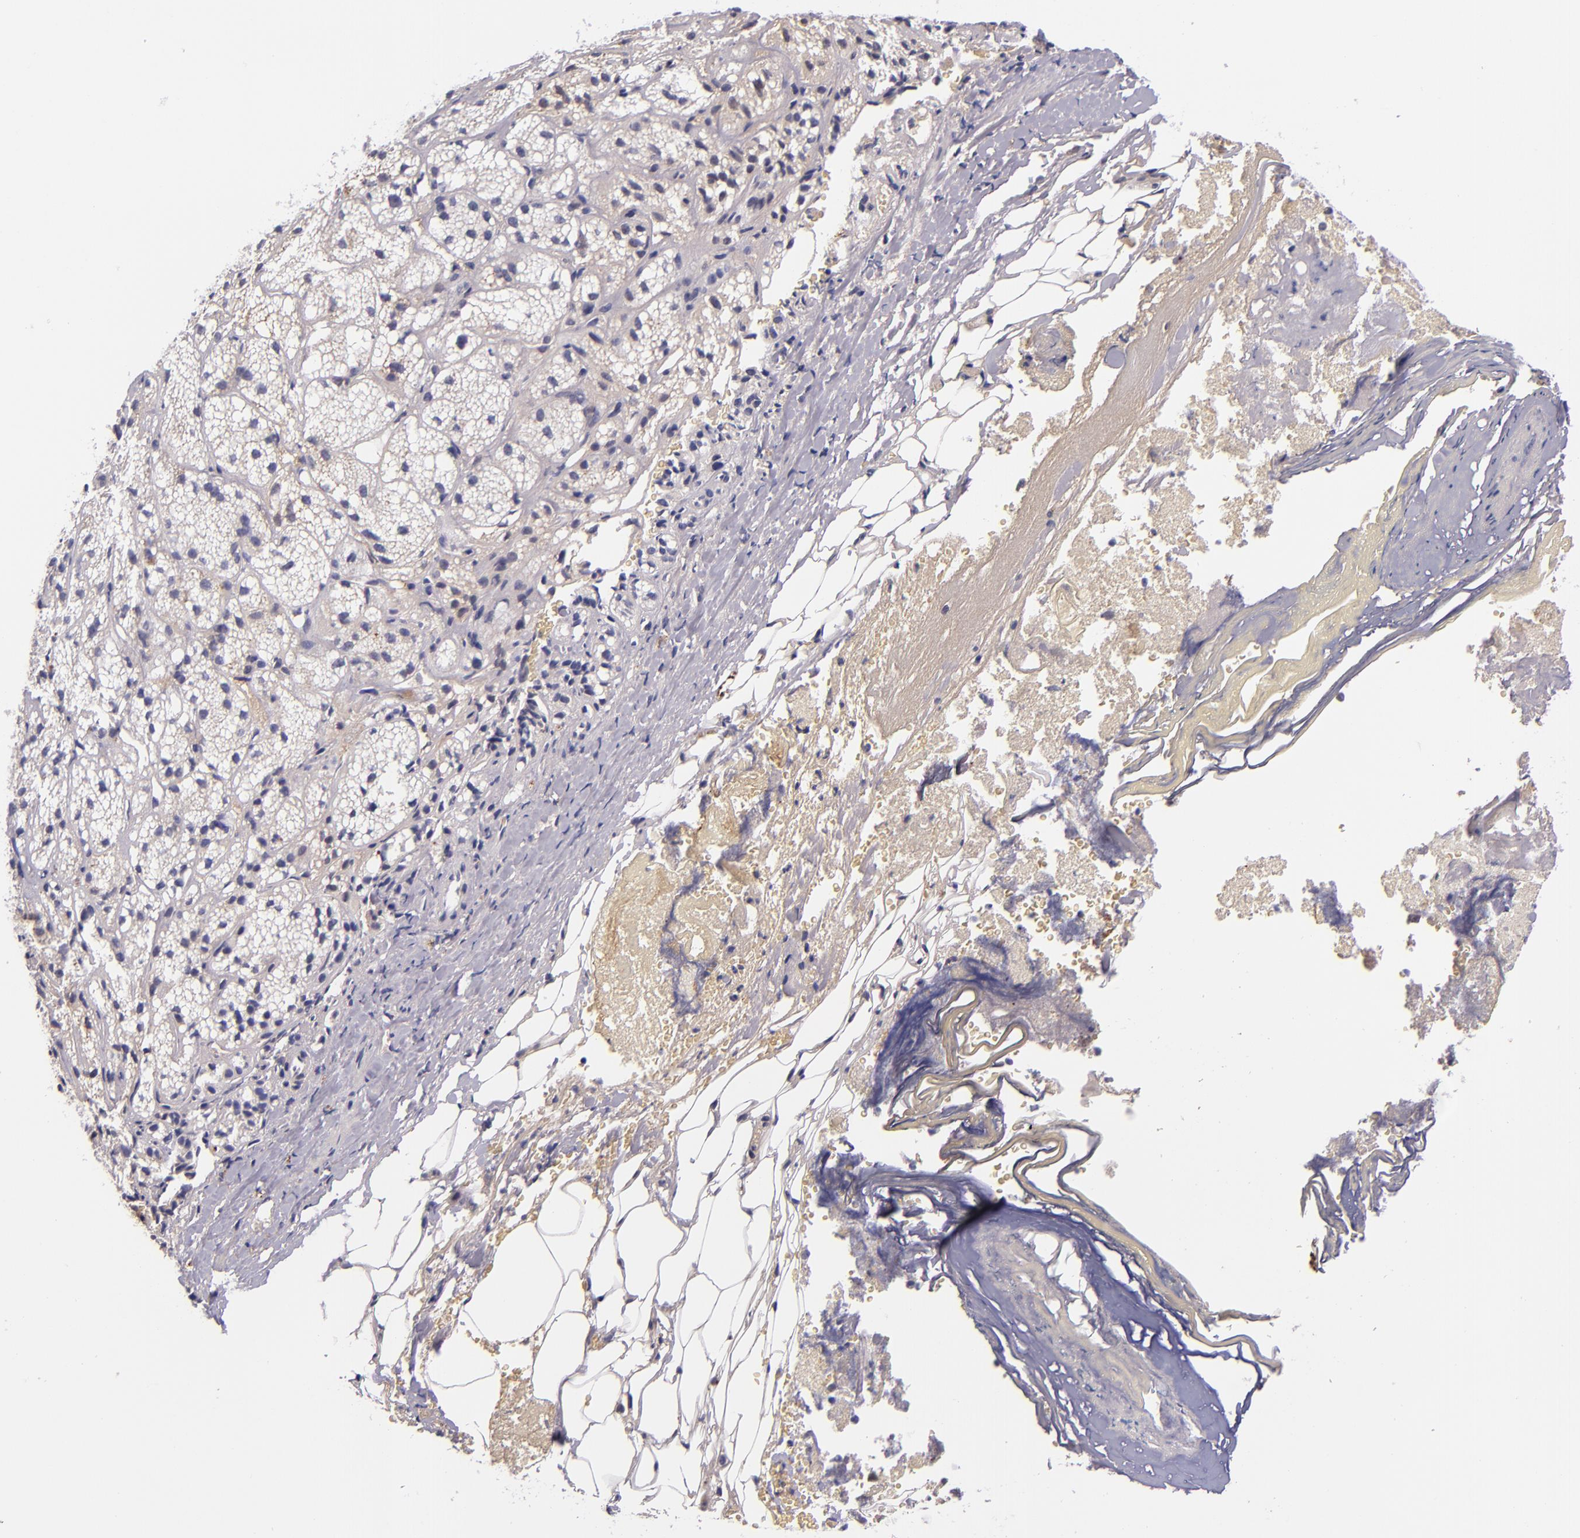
{"staining": {"intensity": "negative", "quantity": "none", "location": "none"}, "tissue": "adrenal gland", "cell_type": "Glandular cells", "image_type": "normal", "snomed": [{"axis": "morphology", "description": "Normal tissue, NOS"}, {"axis": "topography", "description": "Adrenal gland"}], "caption": "A high-resolution photomicrograph shows immunohistochemistry staining of unremarkable adrenal gland, which exhibits no significant expression in glandular cells.", "gene": "KNG1", "patient": {"sex": "female", "age": 71}}